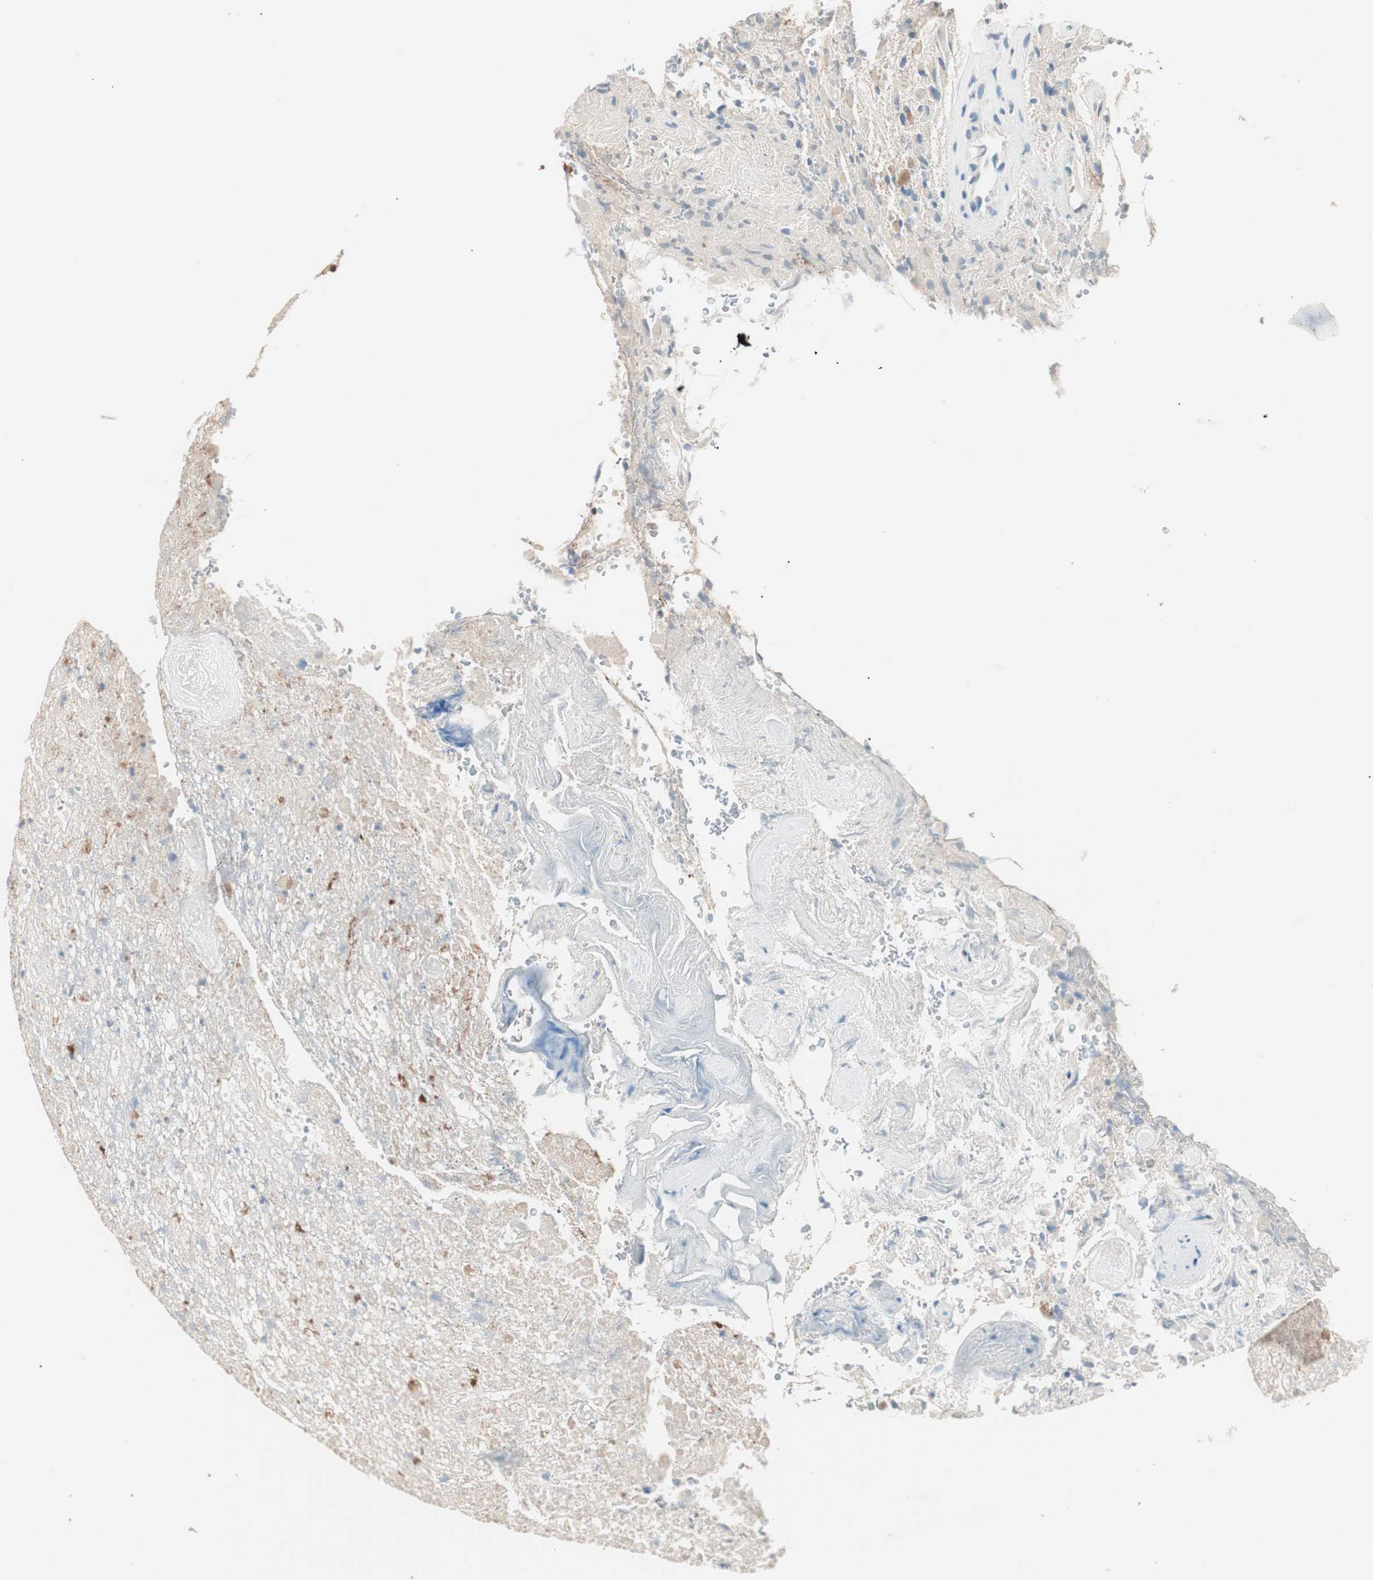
{"staining": {"intensity": "weak", "quantity": "<25%", "location": "cytoplasmic/membranous"}, "tissue": "glioma", "cell_type": "Tumor cells", "image_type": "cancer", "snomed": [{"axis": "morphology", "description": "Glioma, malignant, High grade"}, {"axis": "topography", "description": "Brain"}], "caption": "Immunohistochemistry of human malignant glioma (high-grade) demonstrates no expression in tumor cells.", "gene": "RAD54B", "patient": {"sex": "male", "age": 71}}